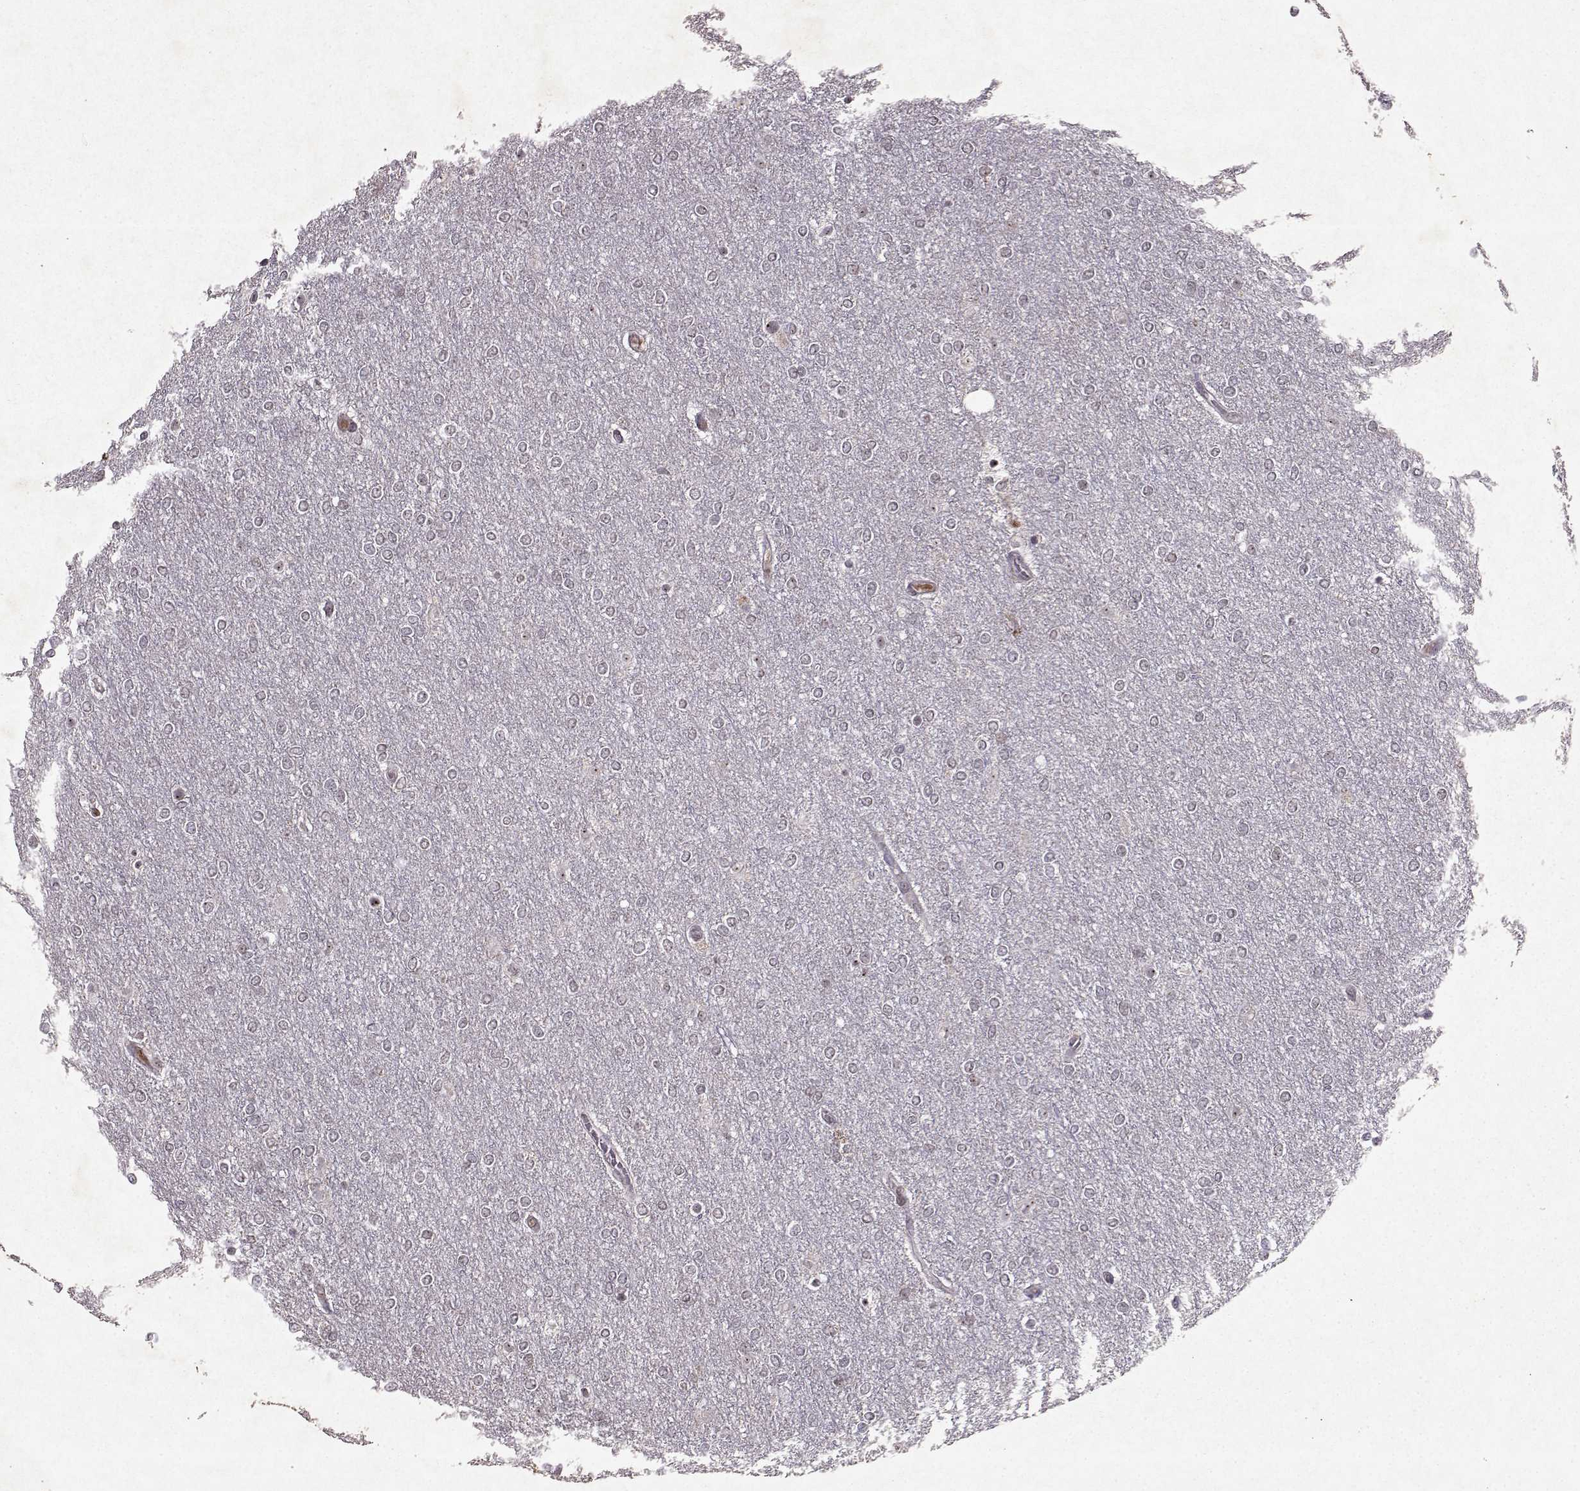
{"staining": {"intensity": "negative", "quantity": "none", "location": "none"}, "tissue": "glioma", "cell_type": "Tumor cells", "image_type": "cancer", "snomed": [{"axis": "morphology", "description": "Glioma, malignant, High grade"}, {"axis": "topography", "description": "Brain"}], "caption": "This is an IHC image of glioma. There is no expression in tumor cells.", "gene": "DDX56", "patient": {"sex": "female", "age": 61}}